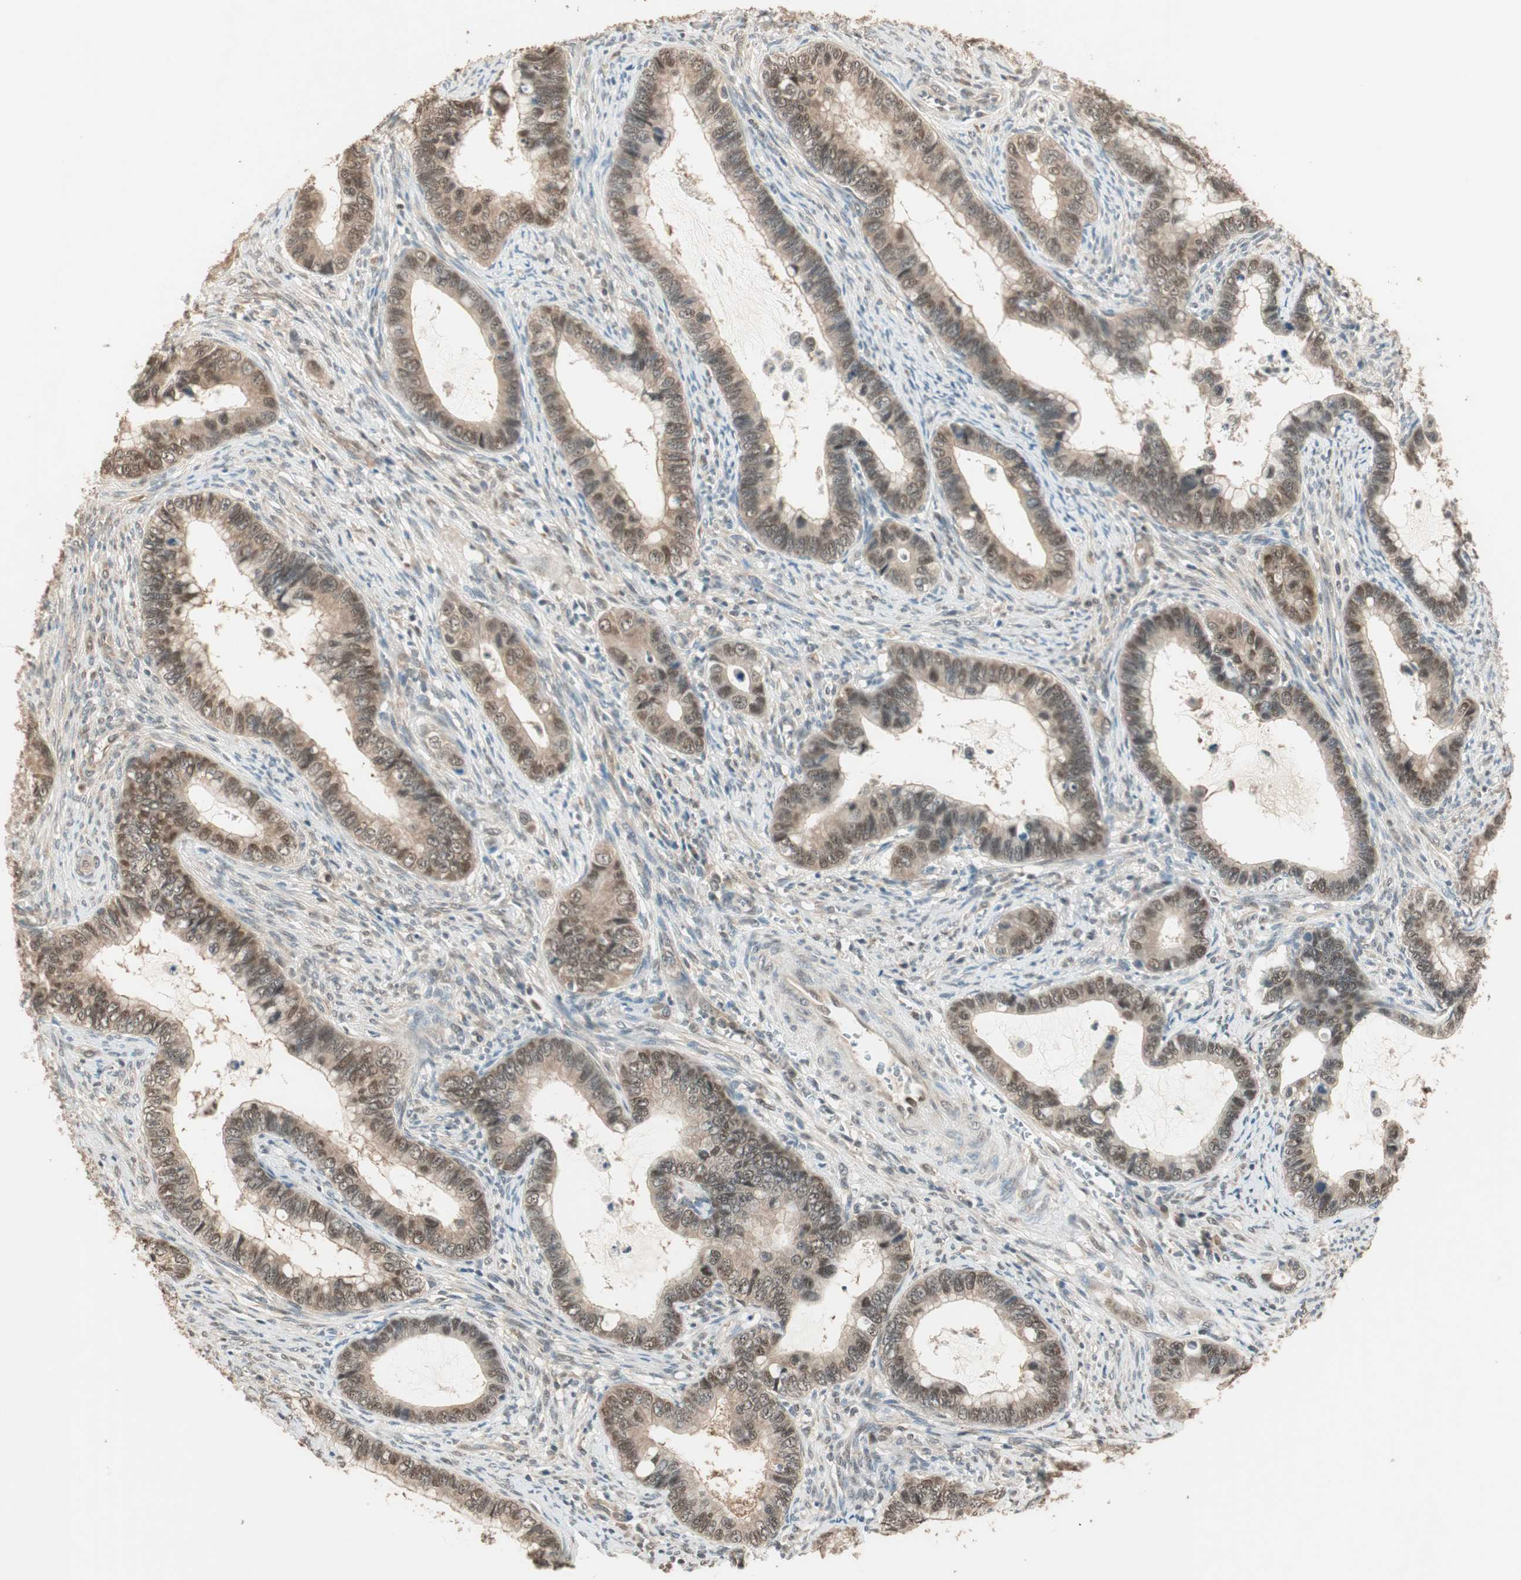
{"staining": {"intensity": "weak", "quantity": "25%-75%", "location": "cytoplasmic/membranous,nuclear"}, "tissue": "cervical cancer", "cell_type": "Tumor cells", "image_type": "cancer", "snomed": [{"axis": "morphology", "description": "Adenocarcinoma, NOS"}, {"axis": "topography", "description": "Cervix"}], "caption": "Cervical adenocarcinoma stained with immunohistochemistry (IHC) demonstrates weak cytoplasmic/membranous and nuclear staining in about 25%-75% of tumor cells.", "gene": "USP5", "patient": {"sex": "female", "age": 44}}